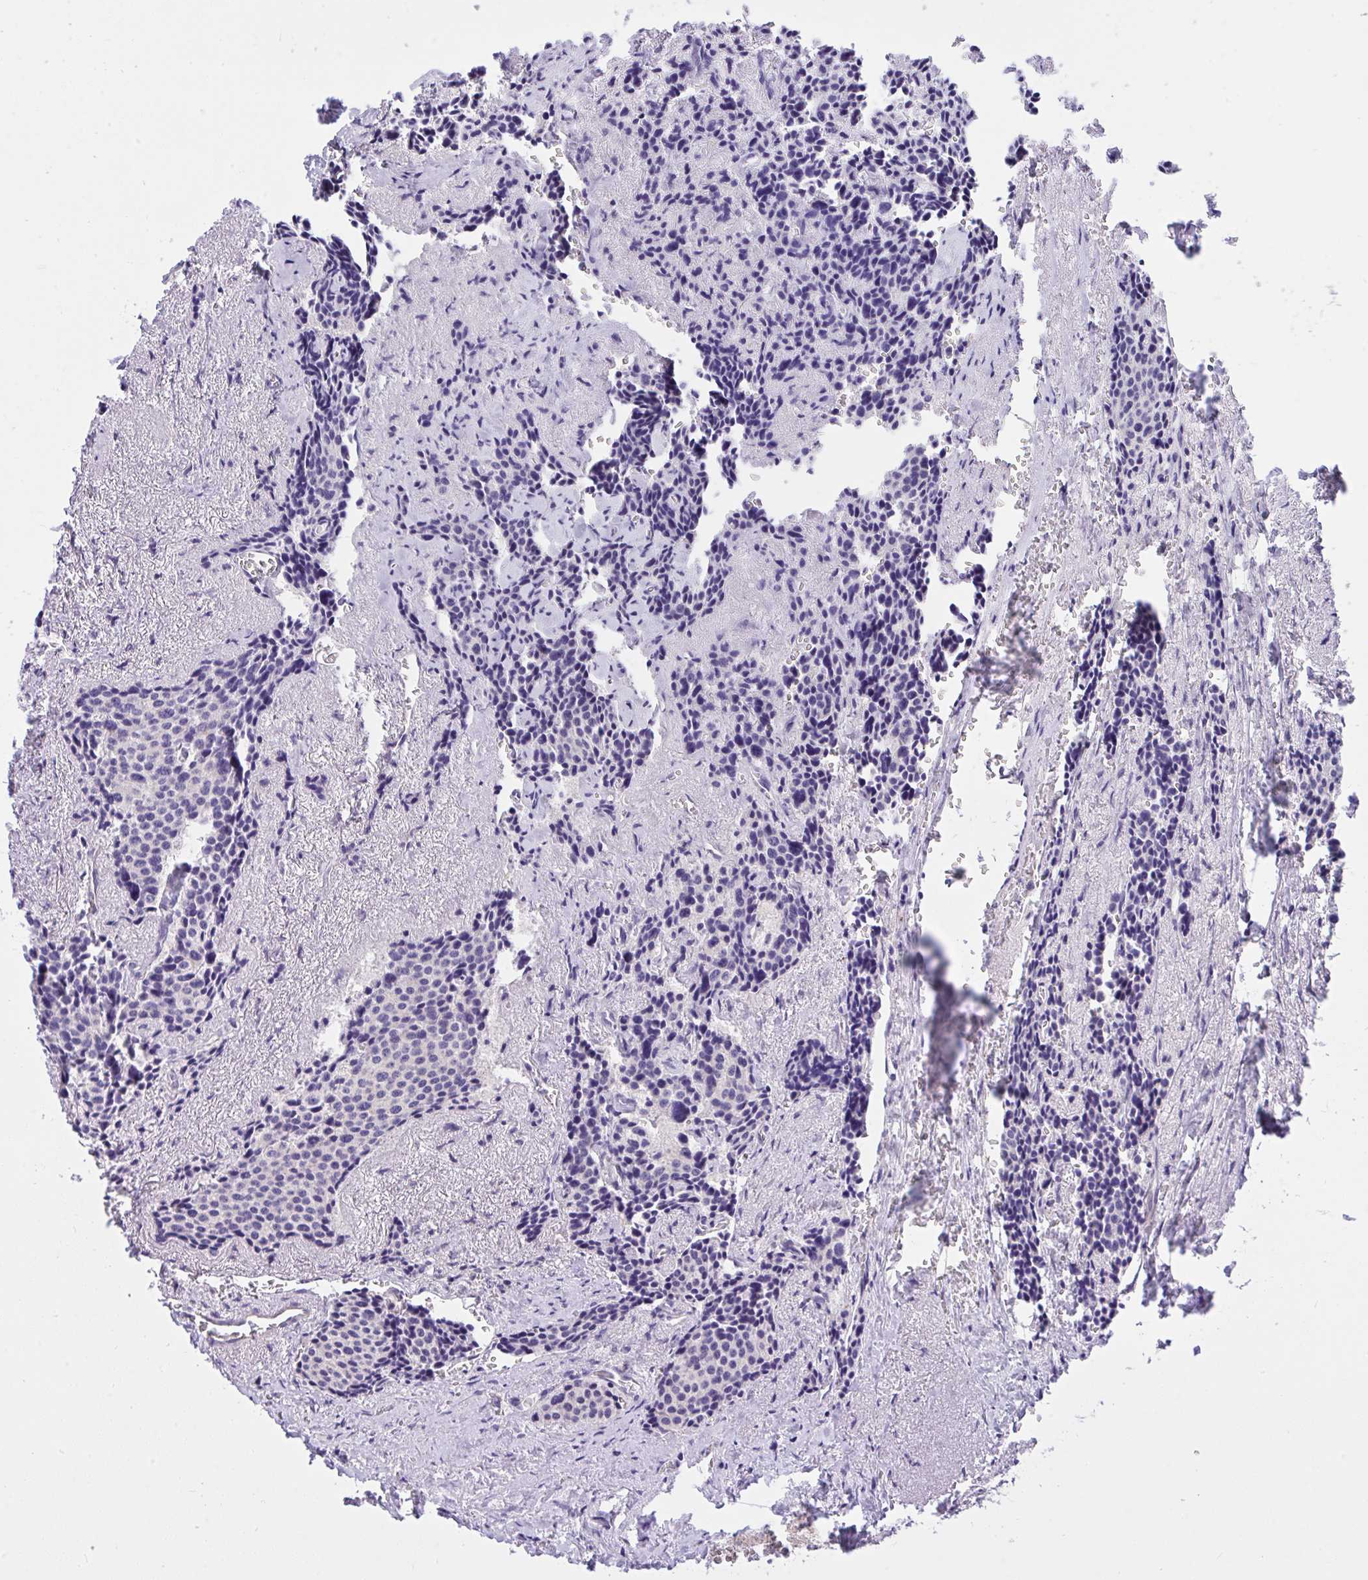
{"staining": {"intensity": "negative", "quantity": "none", "location": "none"}, "tissue": "carcinoid", "cell_type": "Tumor cells", "image_type": "cancer", "snomed": [{"axis": "morphology", "description": "Carcinoid, malignant, NOS"}, {"axis": "topography", "description": "Small intestine"}], "caption": "A histopathology image of human carcinoid is negative for staining in tumor cells. Brightfield microscopy of immunohistochemistry (IHC) stained with DAB (3,3'-diaminobenzidine) (brown) and hematoxylin (blue), captured at high magnification.", "gene": "TLN2", "patient": {"sex": "male", "age": 73}}